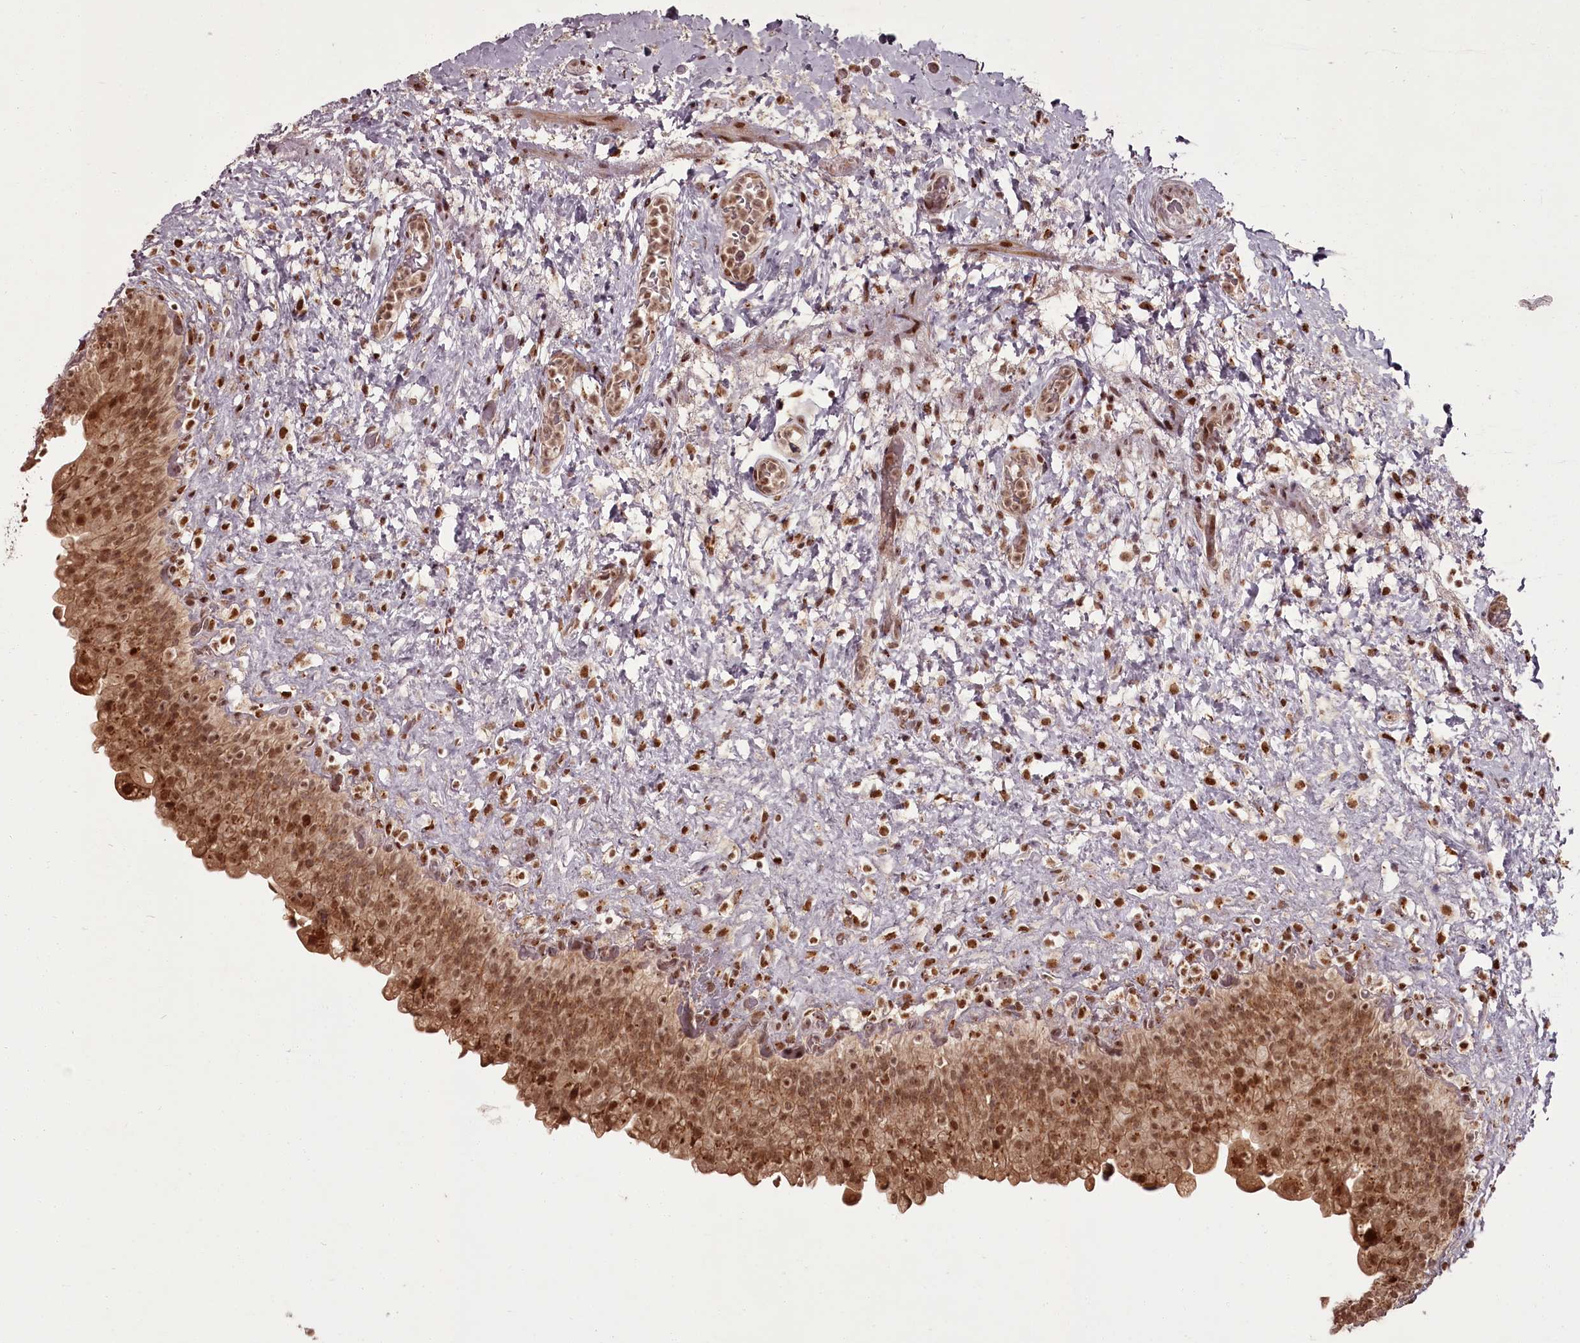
{"staining": {"intensity": "moderate", "quantity": ">75%", "location": "cytoplasmic/membranous,nuclear"}, "tissue": "urinary bladder", "cell_type": "Urothelial cells", "image_type": "normal", "snomed": [{"axis": "morphology", "description": "Normal tissue, NOS"}, {"axis": "topography", "description": "Urinary bladder"}], "caption": "This photomicrograph exhibits immunohistochemistry (IHC) staining of unremarkable urinary bladder, with medium moderate cytoplasmic/membranous,nuclear staining in about >75% of urothelial cells.", "gene": "CEP83", "patient": {"sex": "female", "age": 27}}